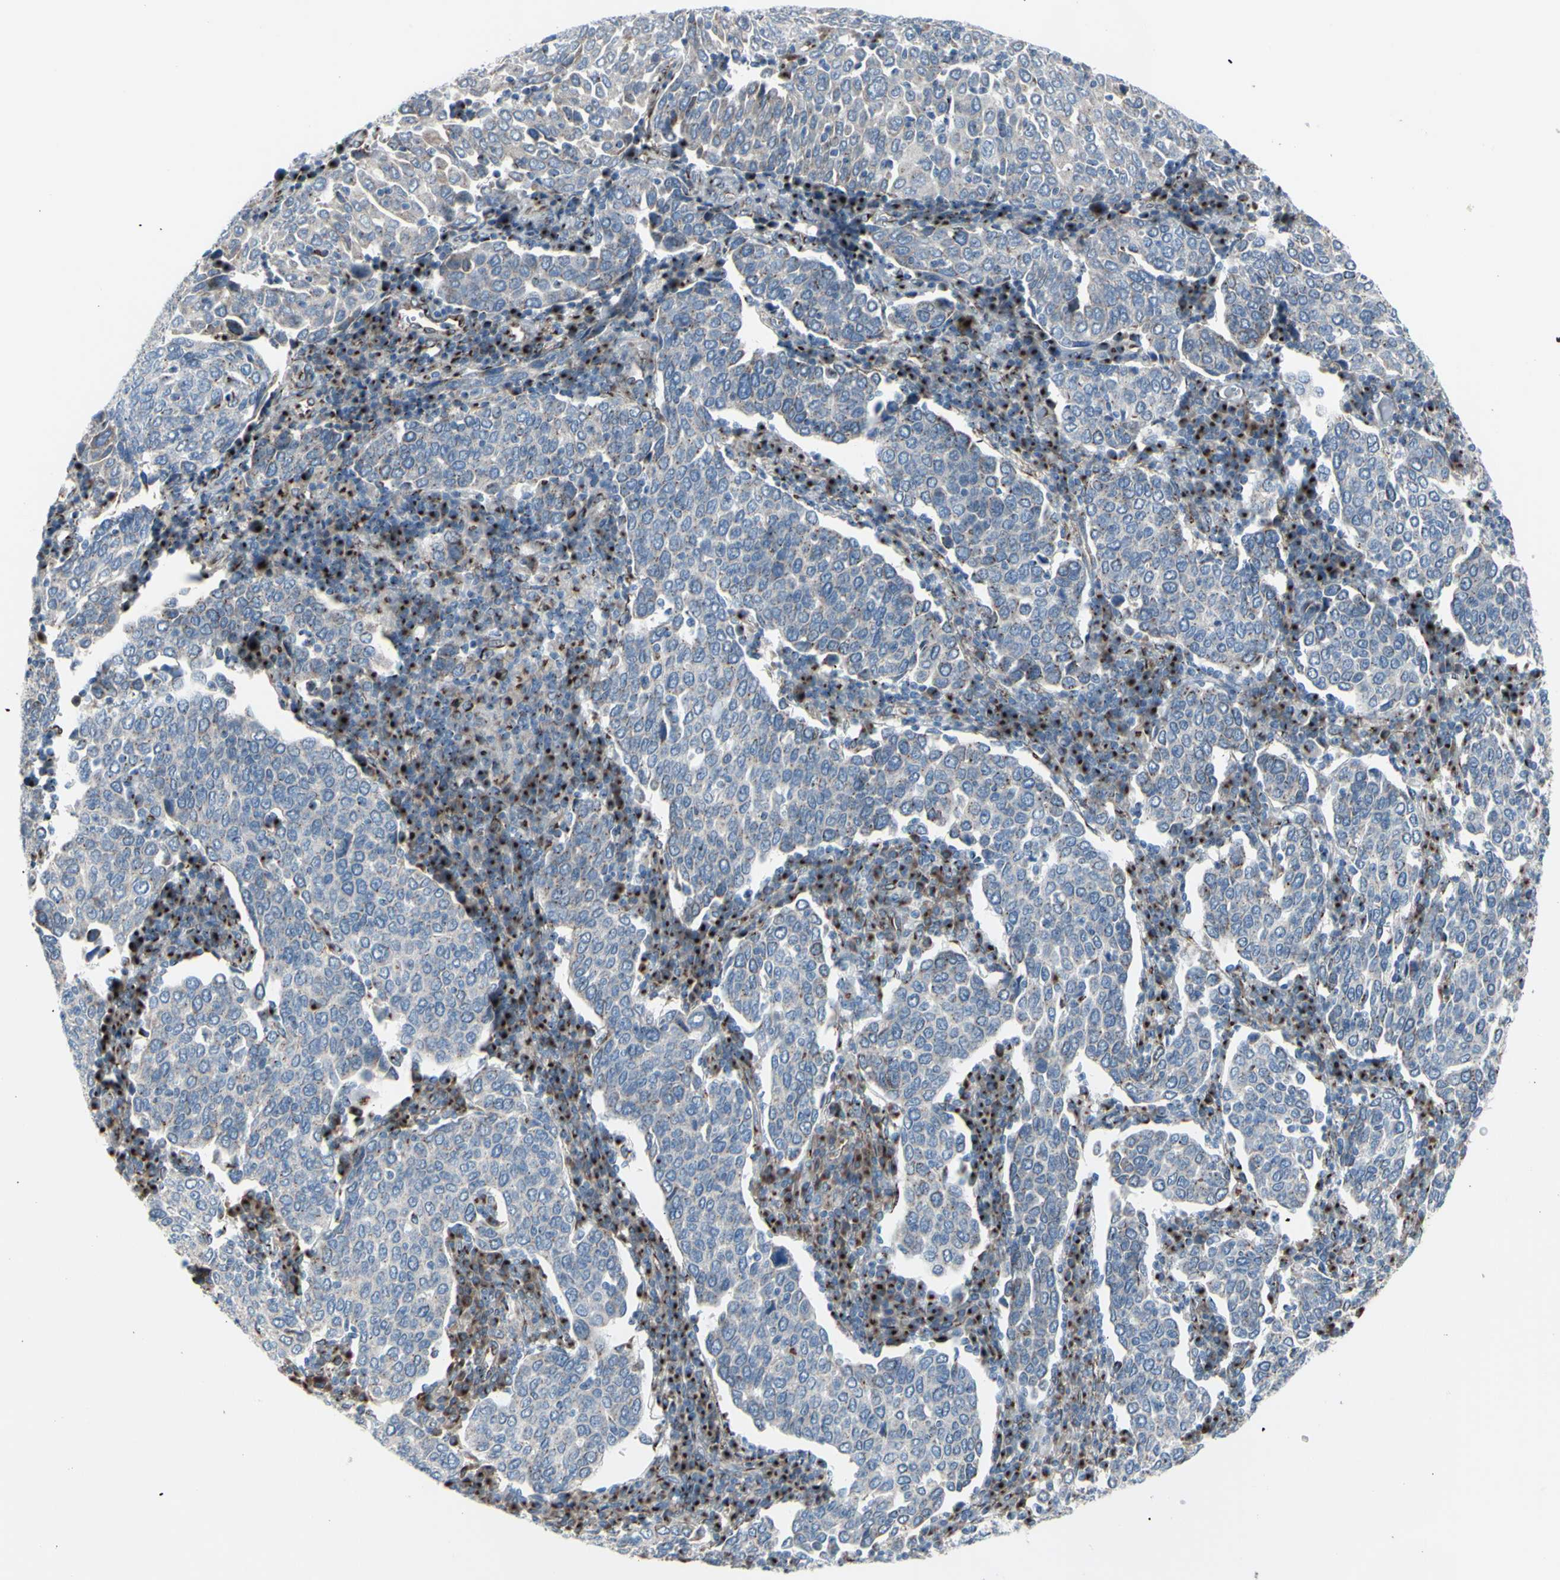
{"staining": {"intensity": "moderate", "quantity": "<25%", "location": "cytoplasmic/membranous"}, "tissue": "cervical cancer", "cell_type": "Tumor cells", "image_type": "cancer", "snomed": [{"axis": "morphology", "description": "Squamous cell carcinoma, NOS"}, {"axis": "topography", "description": "Cervix"}], "caption": "Moderate cytoplasmic/membranous protein staining is identified in approximately <25% of tumor cells in cervical cancer. (IHC, brightfield microscopy, high magnification).", "gene": "GLG1", "patient": {"sex": "female", "age": 40}}